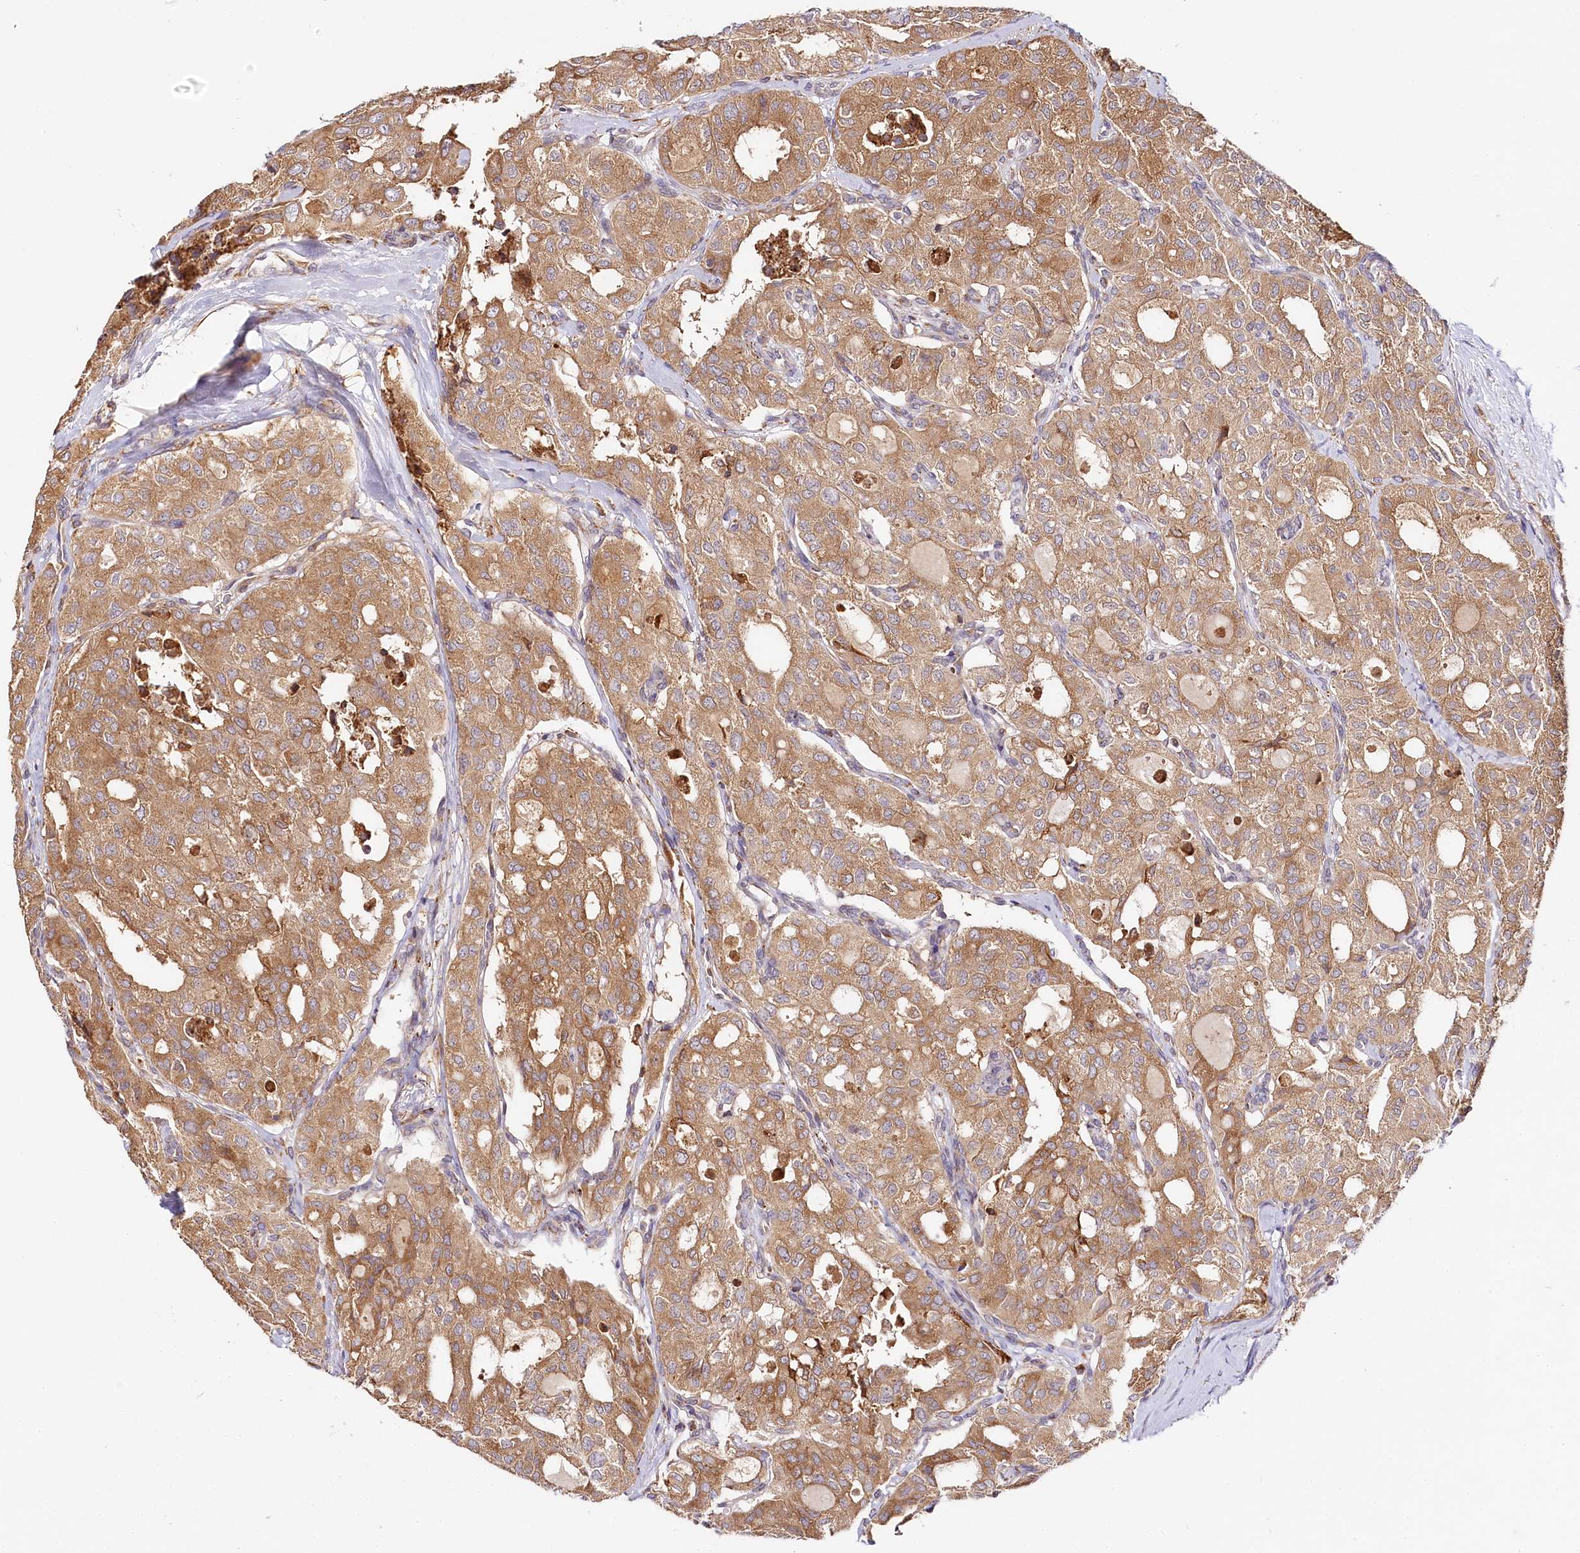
{"staining": {"intensity": "moderate", "quantity": ">75%", "location": "cytoplasmic/membranous"}, "tissue": "thyroid cancer", "cell_type": "Tumor cells", "image_type": "cancer", "snomed": [{"axis": "morphology", "description": "Follicular adenoma carcinoma, NOS"}, {"axis": "topography", "description": "Thyroid gland"}], "caption": "Immunohistochemistry (DAB) staining of human thyroid follicular adenoma carcinoma demonstrates moderate cytoplasmic/membranous protein staining in approximately >75% of tumor cells. (brown staining indicates protein expression, while blue staining denotes nuclei).", "gene": "VEGFA", "patient": {"sex": "male", "age": 75}}